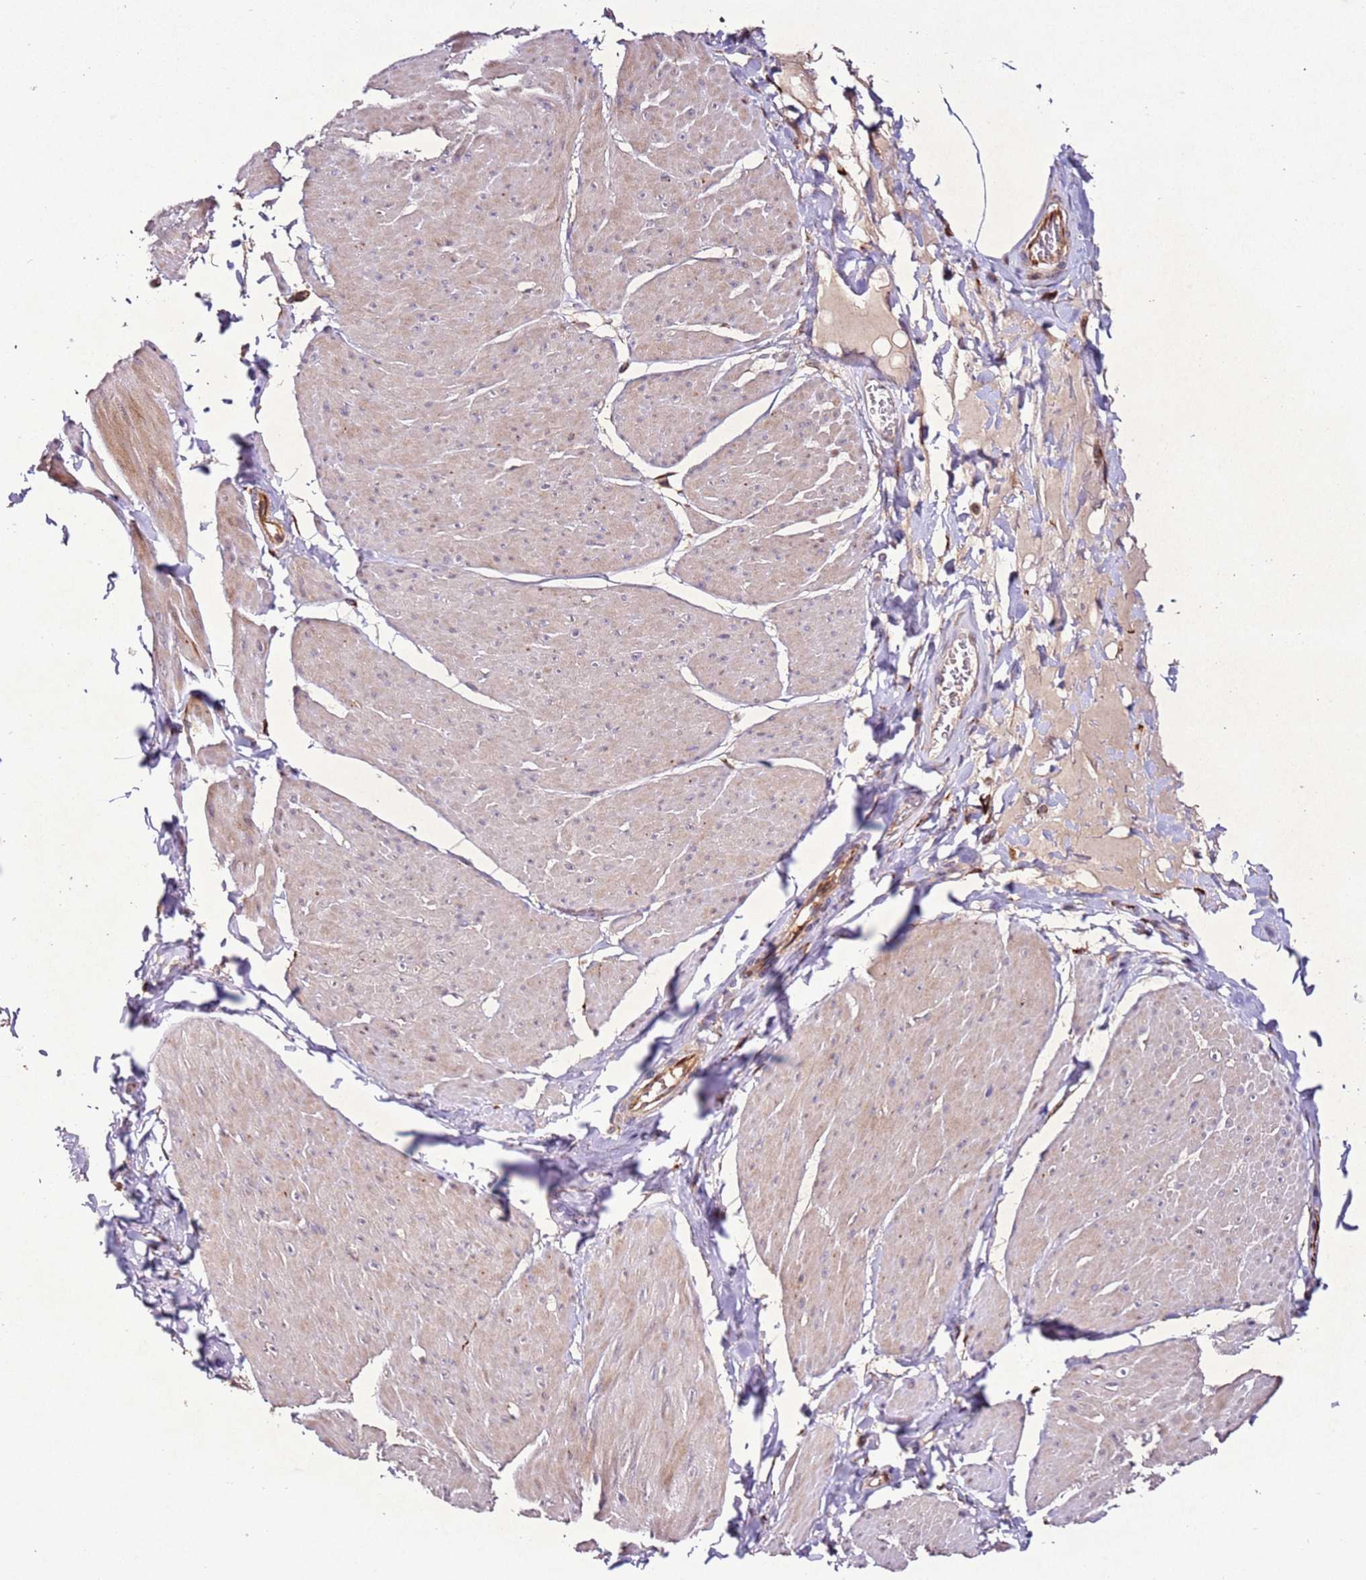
{"staining": {"intensity": "moderate", "quantity": "<25%", "location": "cytoplasmic/membranous"}, "tissue": "smooth muscle", "cell_type": "Smooth muscle cells", "image_type": "normal", "snomed": [{"axis": "morphology", "description": "Urothelial carcinoma, High grade"}, {"axis": "topography", "description": "Urinary bladder"}], "caption": "The micrograph displays staining of normal smooth muscle, revealing moderate cytoplasmic/membranous protein staining (brown color) within smooth muscle cells.", "gene": "PTMA", "patient": {"sex": "male", "age": 46}}